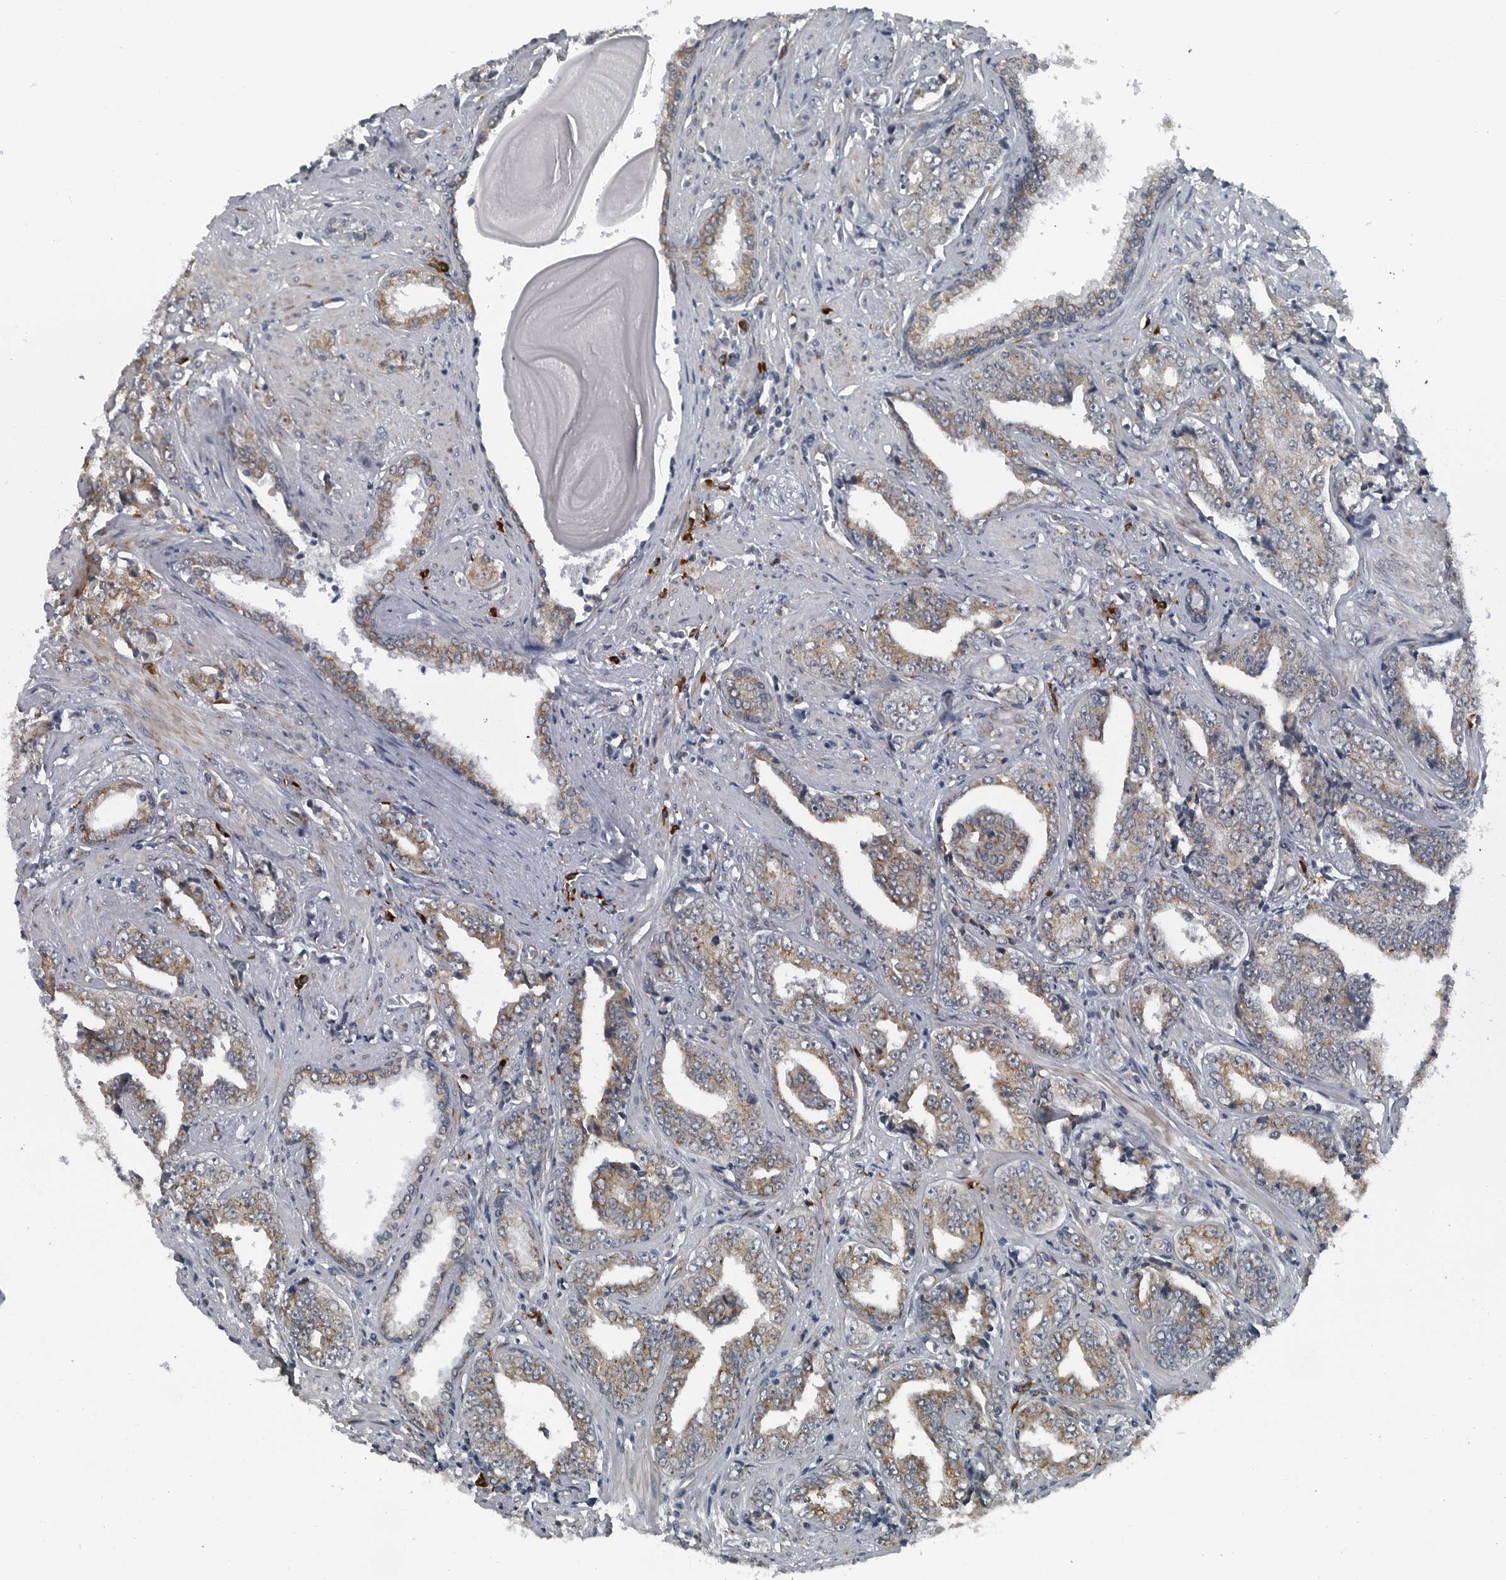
{"staining": {"intensity": "moderate", "quantity": "25%-75%", "location": "cytoplasmic/membranous"}, "tissue": "prostate cancer", "cell_type": "Tumor cells", "image_type": "cancer", "snomed": [{"axis": "morphology", "description": "Adenocarcinoma, High grade"}, {"axis": "topography", "description": "Prostate"}], "caption": "Moderate cytoplasmic/membranous expression for a protein is seen in approximately 25%-75% of tumor cells of high-grade adenocarcinoma (prostate) using IHC.", "gene": "CEP85", "patient": {"sex": "male", "age": 71}}